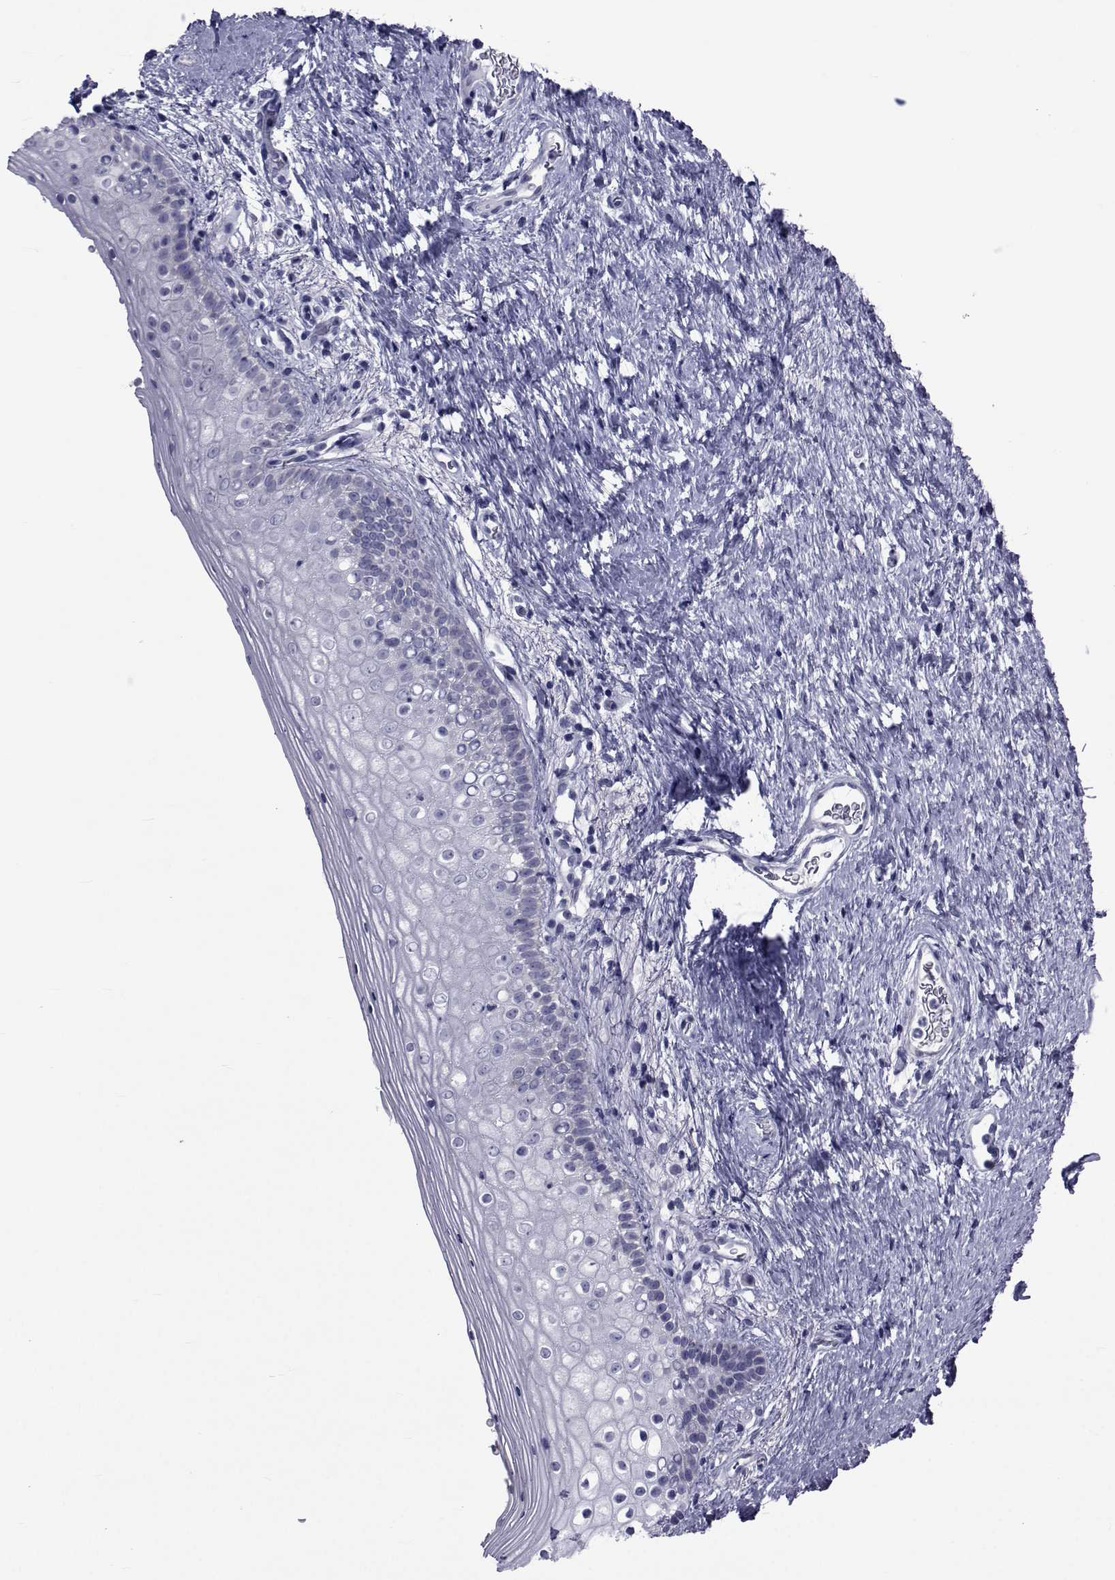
{"staining": {"intensity": "negative", "quantity": "none", "location": "none"}, "tissue": "vagina", "cell_type": "Squamous epithelial cells", "image_type": "normal", "snomed": [{"axis": "morphology", "description": "Normal tissue, NOS"}, {"axis": "topography", "description": "Vagina"}], "caption": "DAB immunohistochemical staining of unremarkable vagina displays no significant staining in squamous epithelial cells.", "gene": "GKAP1", "patient": {"sex": "female", "age": 47}}